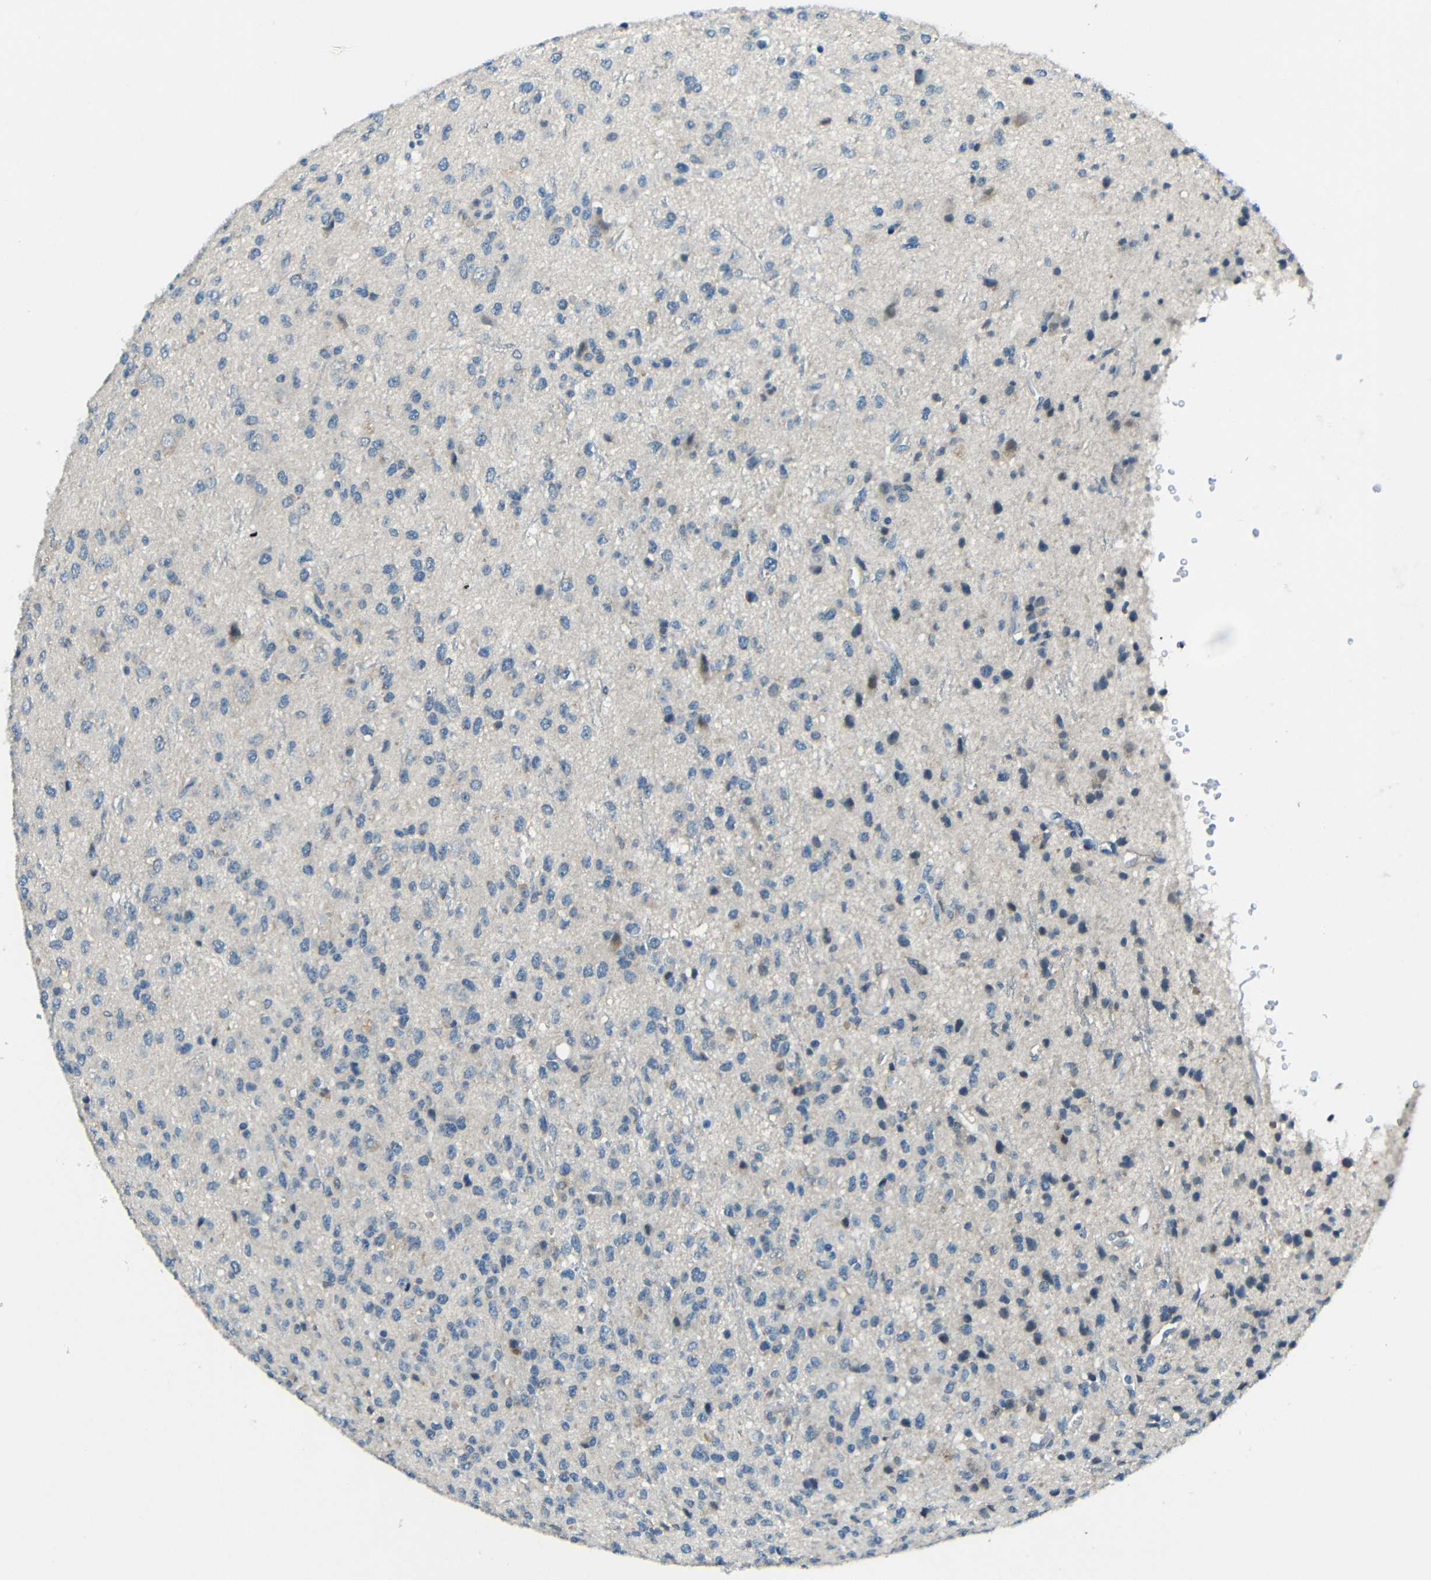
{"staining": {"intensity": "negative", "quantity": "none", "location": "none"}, "tissue": "glioma", "cell_type": "Tumor cells", "image_type": "cancer", "snomed": [{"axis": "morphology", "description": "Glioma, malignant, High grade"}, {"axis": "topography", "description": "pancreas cauda"}], "caption": "High power microscopy image of an IHC image of high-grade glioma (malignant), revealing no significant staining in tumor cells.", "gene": "ANKRD22", "patient": {"sex": "male", "age": 60}}